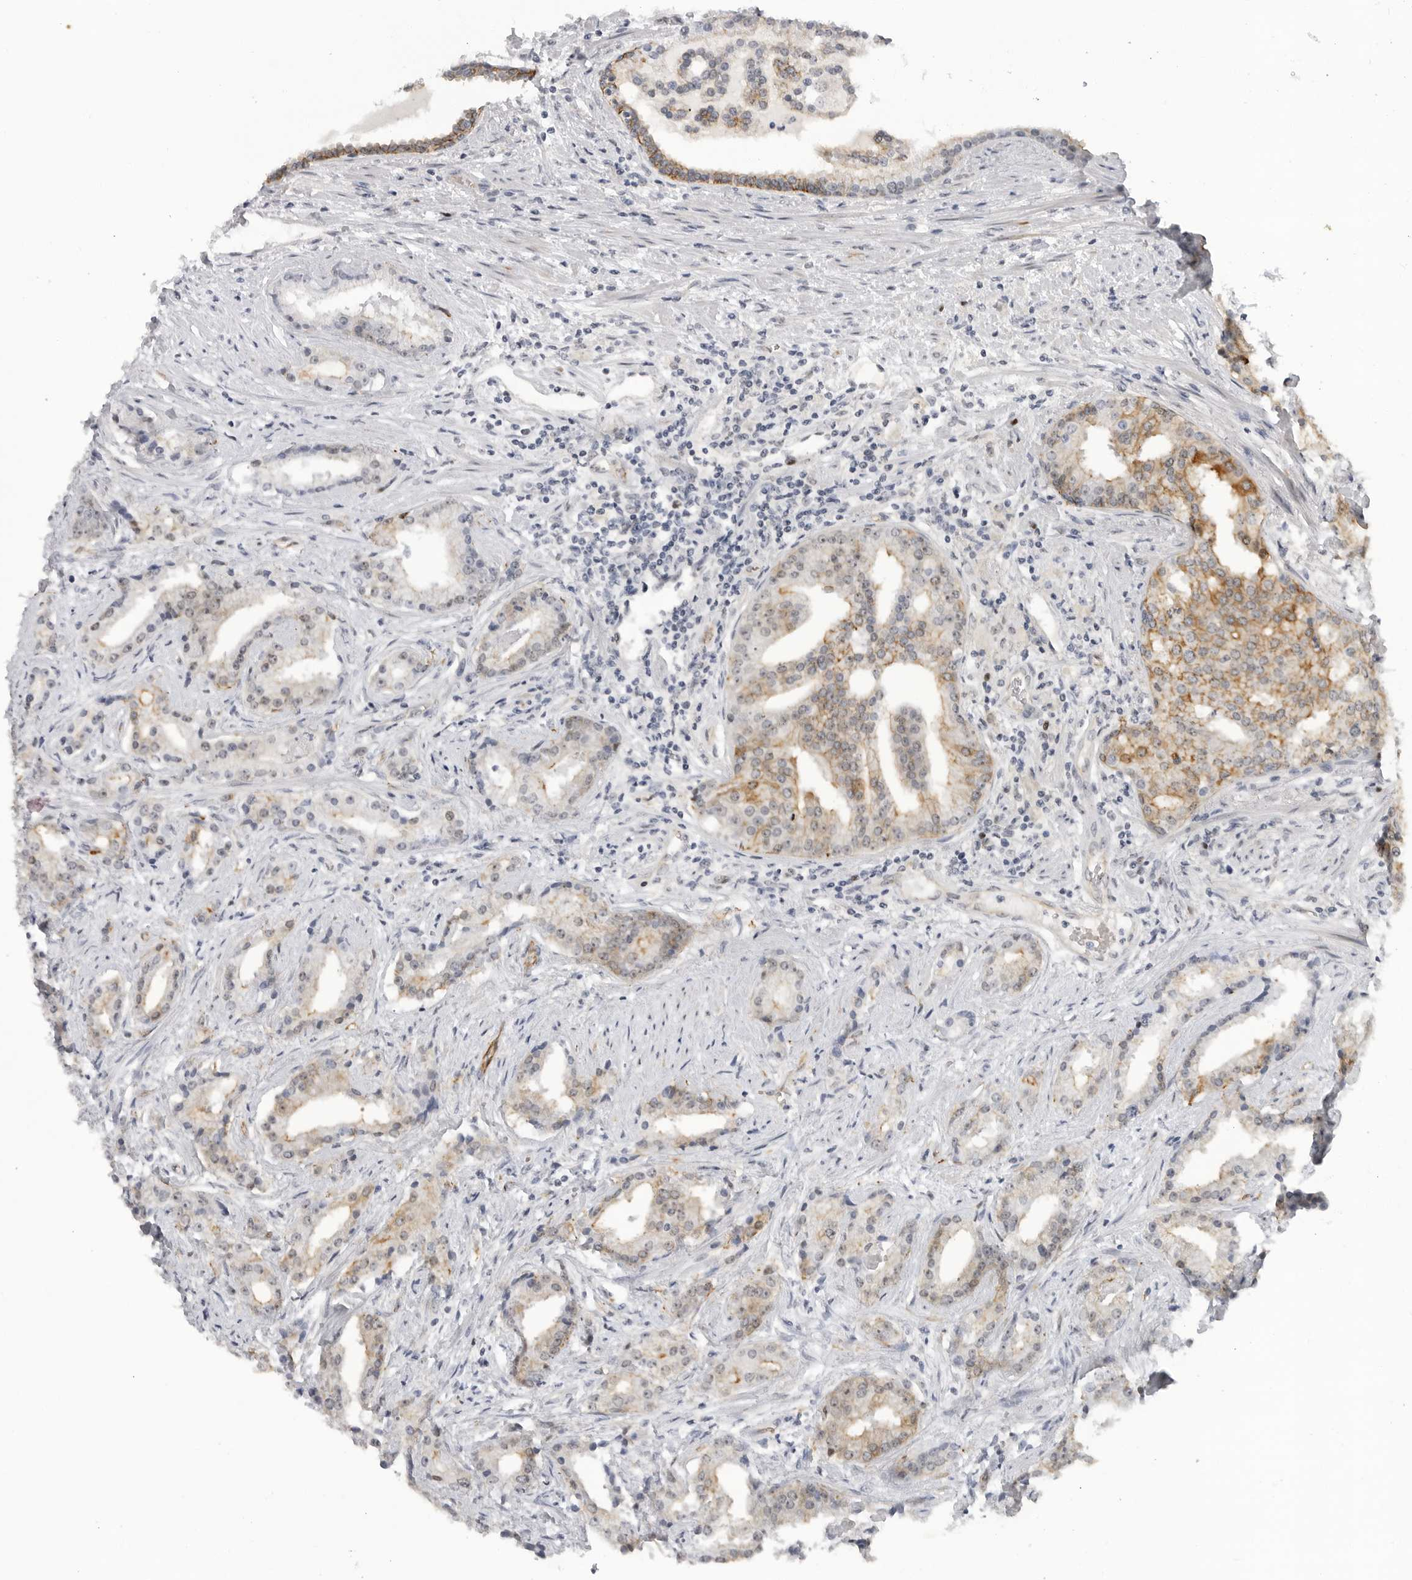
{"staining": {"intensity": "weak", "quantity": "<25%", "location": "cytoplasmic/membranous"}, "tissue": "prostate cancer", "cell_type": "Tumor cells", "image_type": "cancer", "snomed": [{"axis": "morphology", "description": "Adenocarcinoma, Low grade"}, {"axis": "topography", "description": "Prostate"}], "caption": "Immunohistochemistry micrograph of neoplastic tissue: human low-grade adenocarcinoma (prostate) stained with DAB demonstrates no significant protein staining in tumor cells. (Brightfield microscopy of DAB (3,3'-diaminobenzidine) immunohistochemistry (IHC) at high magnification).", "gene": "CEP295NL", "patient": {"sex": "male", "age": 67}}